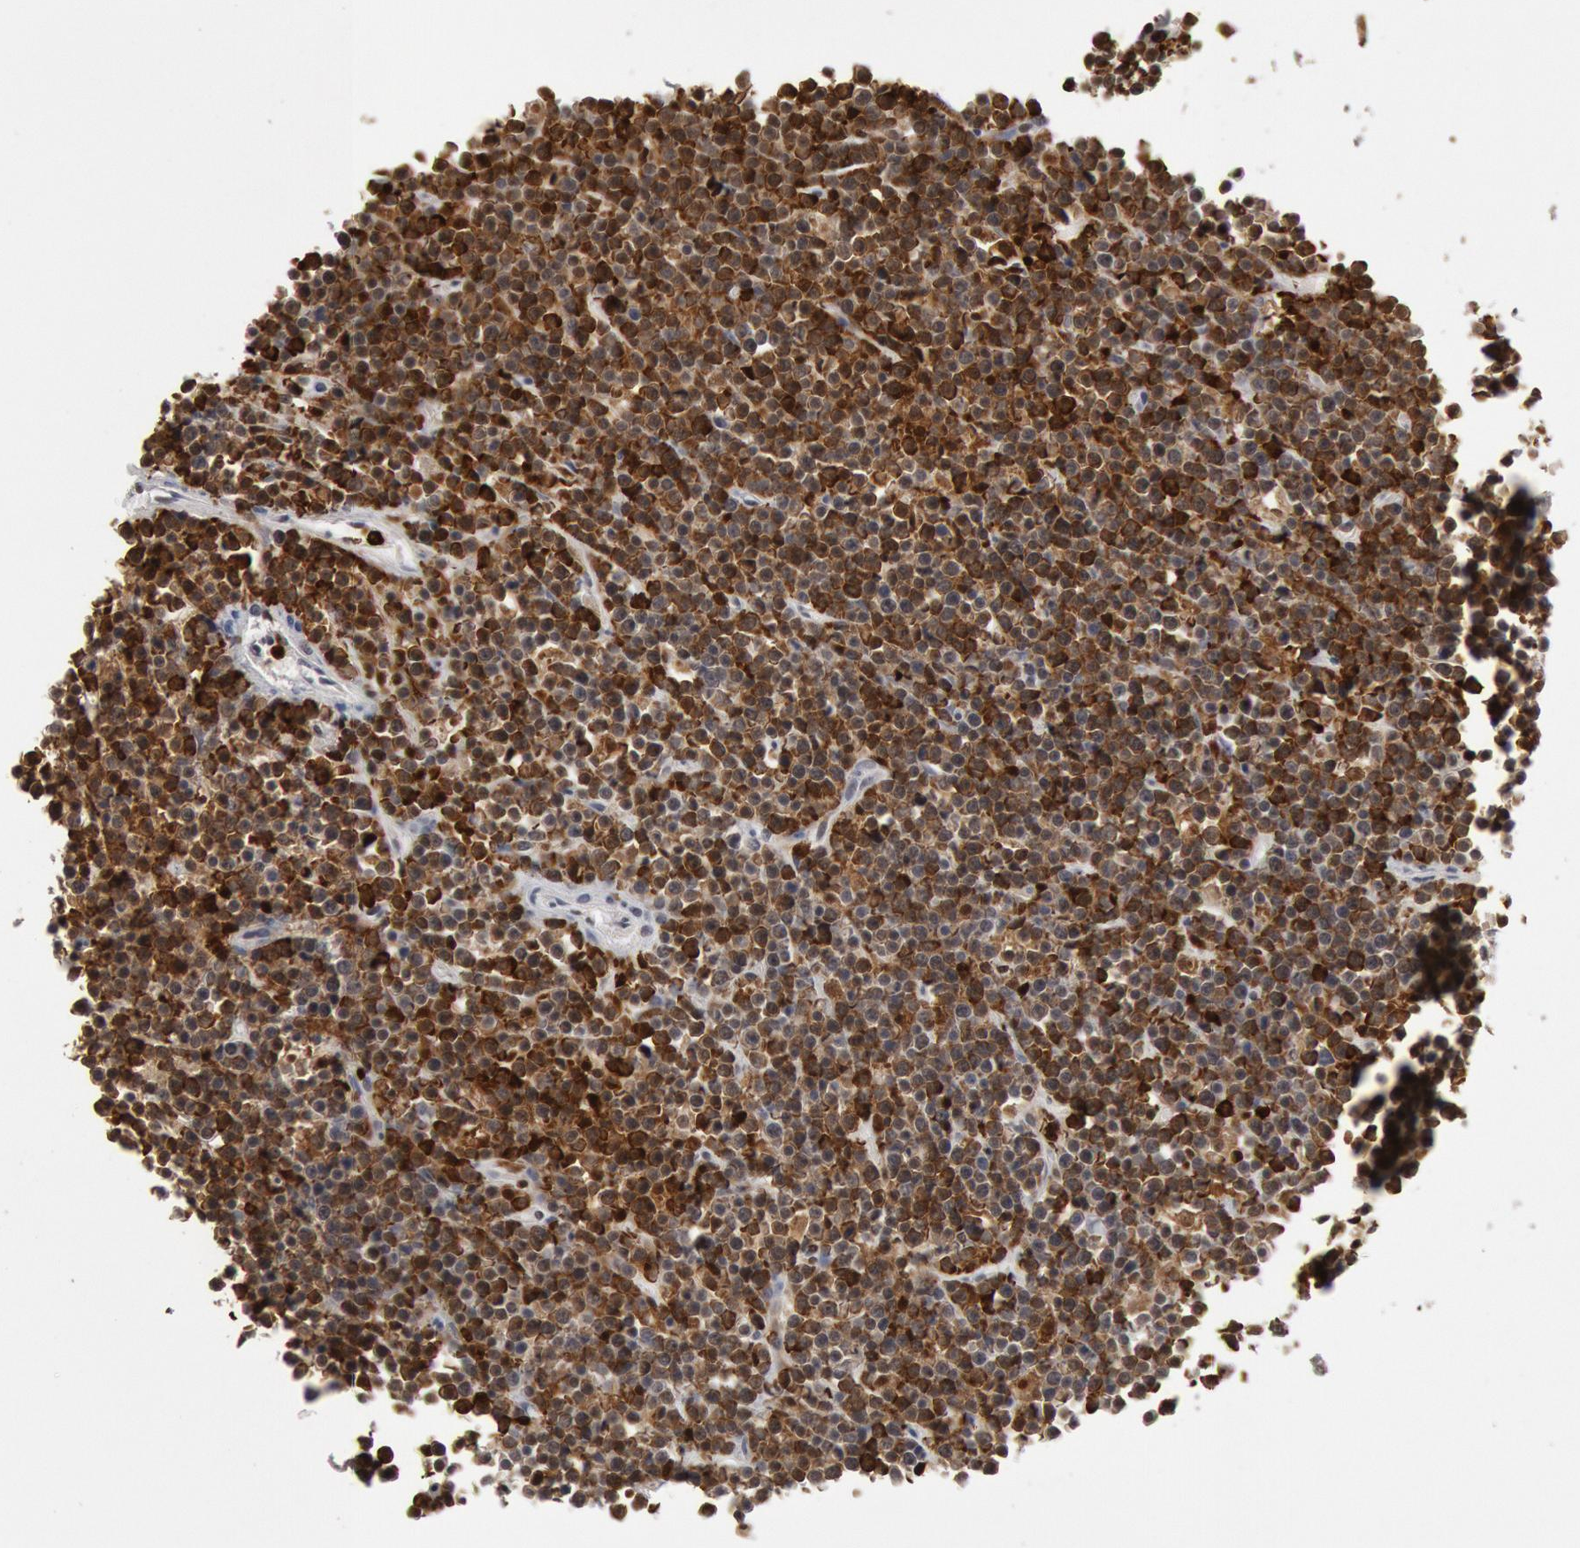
{"staining": {"intensity": "strong", "quantity": ">75%", "location": "cytoplasmic/membranous,nuclear"}, "tissue": "lymphoma", "cell_type": "Tumor cells", "image_type": "cancer", "snomed": [{"axis": "morphology", "description": "Malignant lymphoma, non-Hodgkin's type, High grade"}, {"axis": "topography", "description": "Ovary"}], "caption": "A high amount of strong cytoplasmic/membranous and nuclear positivity is present in about >75% of tumor cells in lymphoma tissue. (Stains: DAB (3,3'-diaminobenzidine) in brown, nuclei in blue, Microscopy: brightfield microscopy at high magnification).", "gene": "PTPN6", "patient": {"sex": "female", "age": 56}}